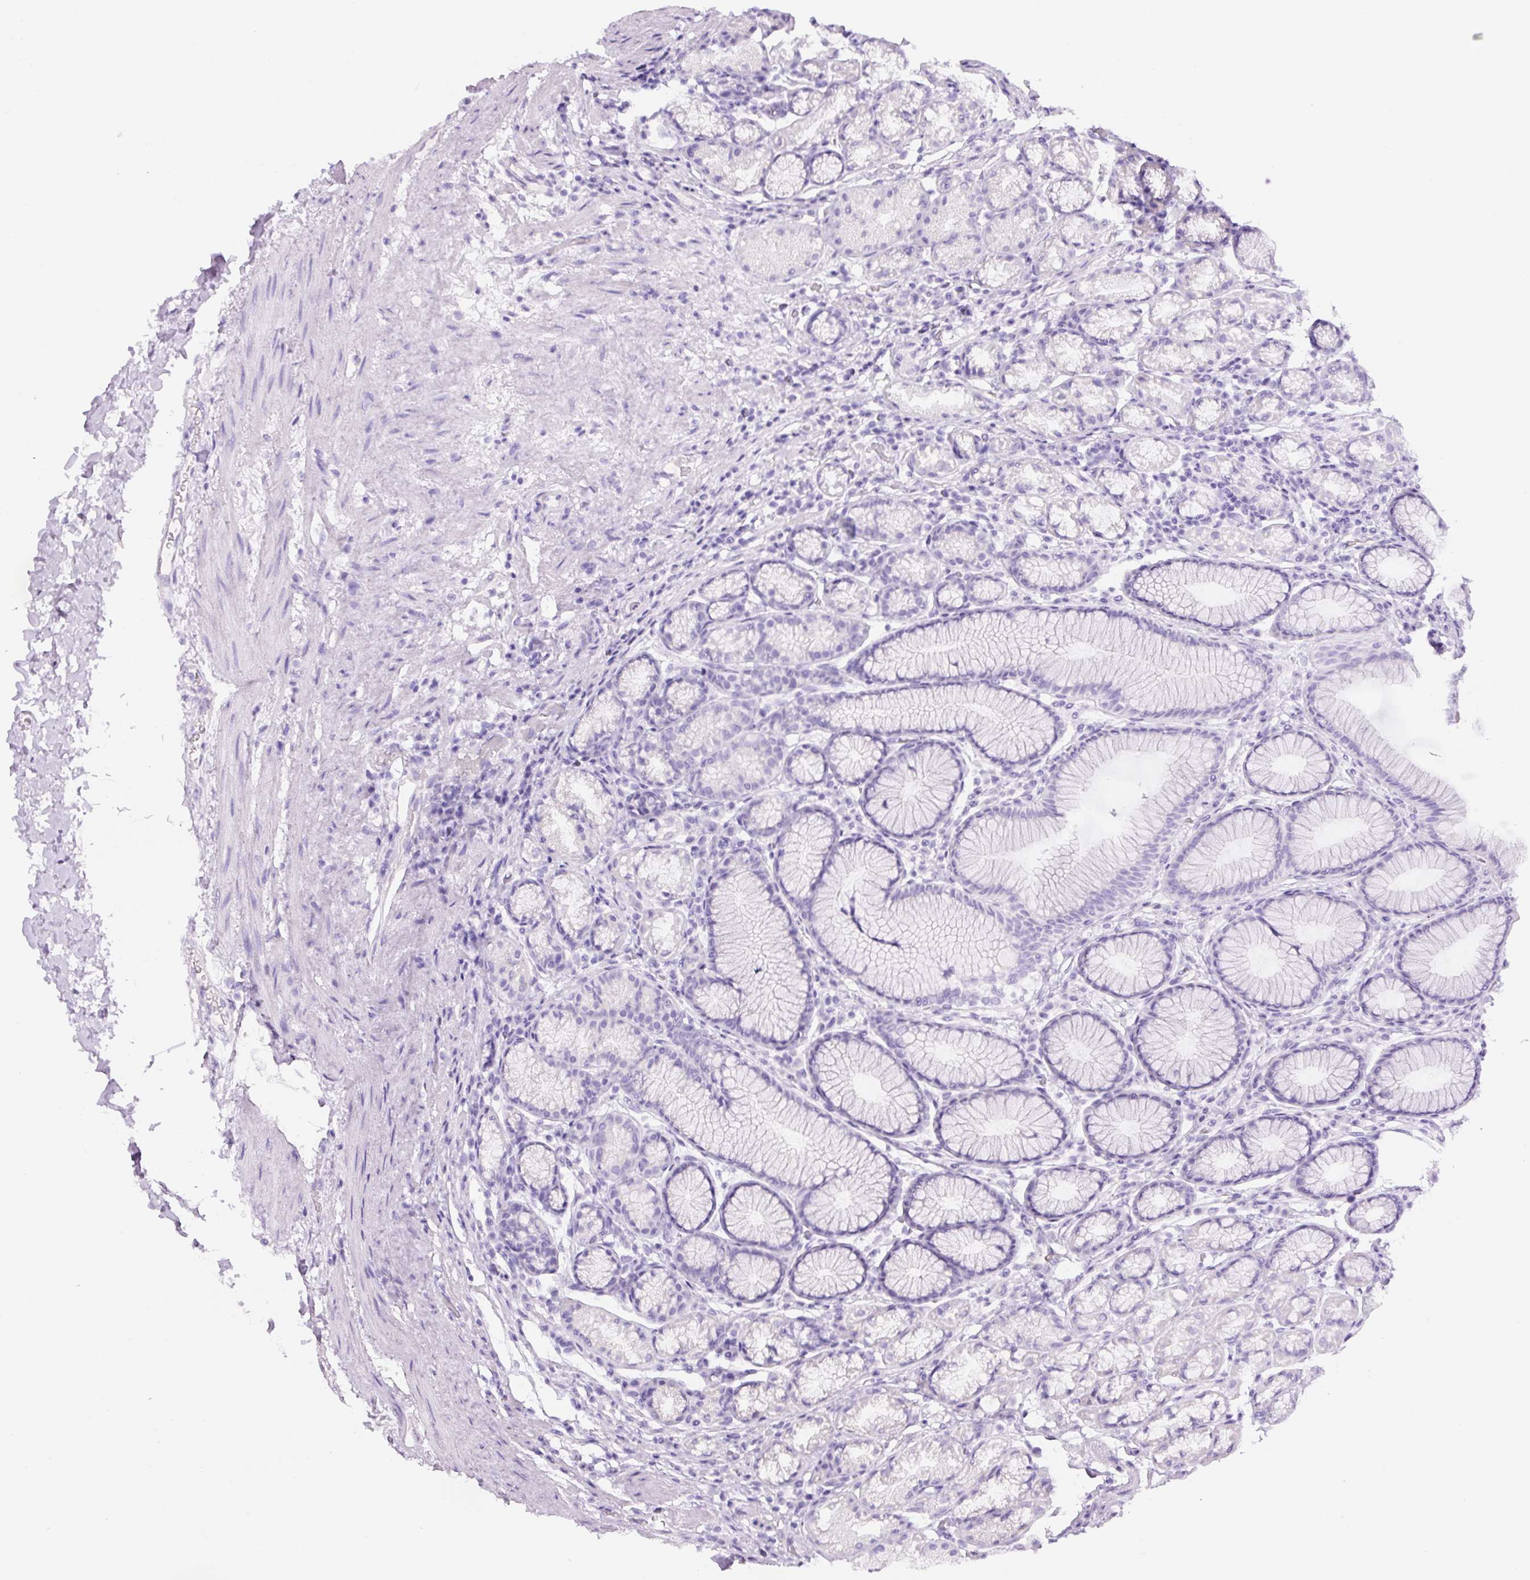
{"staining": {"intensity": "negative", "quantity": "none", "location": "none"}, "tissue": "stomach", "cell_type": "Glandular cells", "image_type": "normal", "snomed": [{"axis": "morphology", "description": "Normal tissue, NOS"}, {"axis": "topography", "description": "Stomach, lower"}], "caption": "This is a micrograph of IHC staining of benign stomach, which shows no expression in glandular cells.", "gene": "RSPO4", "patient": {"sex": "male", "age": 67}}